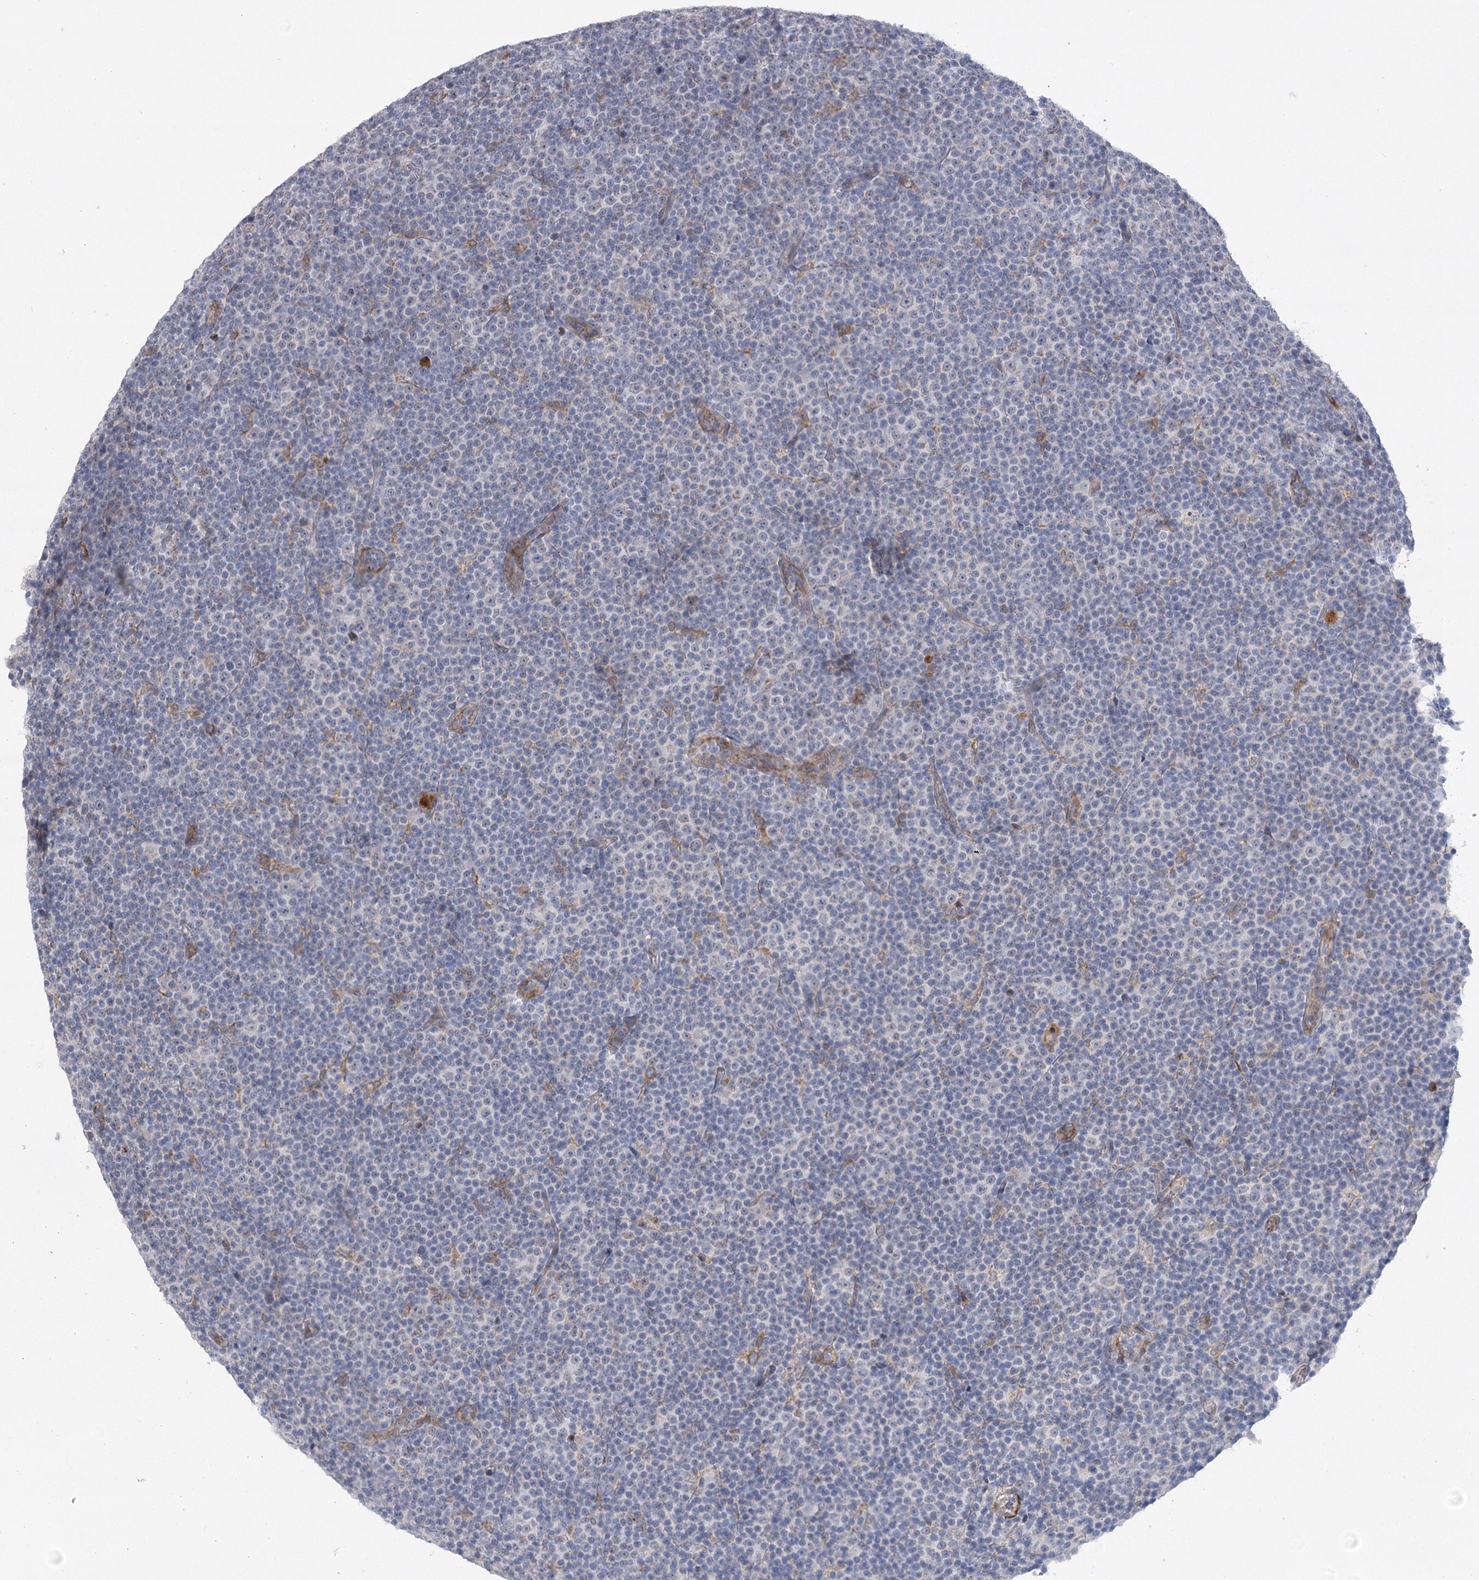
{"staining": {"intensity": "negative", "quantity": "none", "location": "none"}, "tissue": "lymphoma", "cell_type": "Tumor cells", "image_type": "cancer", "snomed": [{"axis": "morphology", "description": "Malignant lymphoma, non-Hodgkin's type, Low grade"}, {"axis": "topography", "description": "Lymph node"}], "caption": "Immunohistochemistry (IHC) of human low-grade malignant lymphoma, non-Hodgkin's type shows no positivity in tumor cells.", "gene": "NCKAP5", "patient": {"sex": "female", "age": 67}}